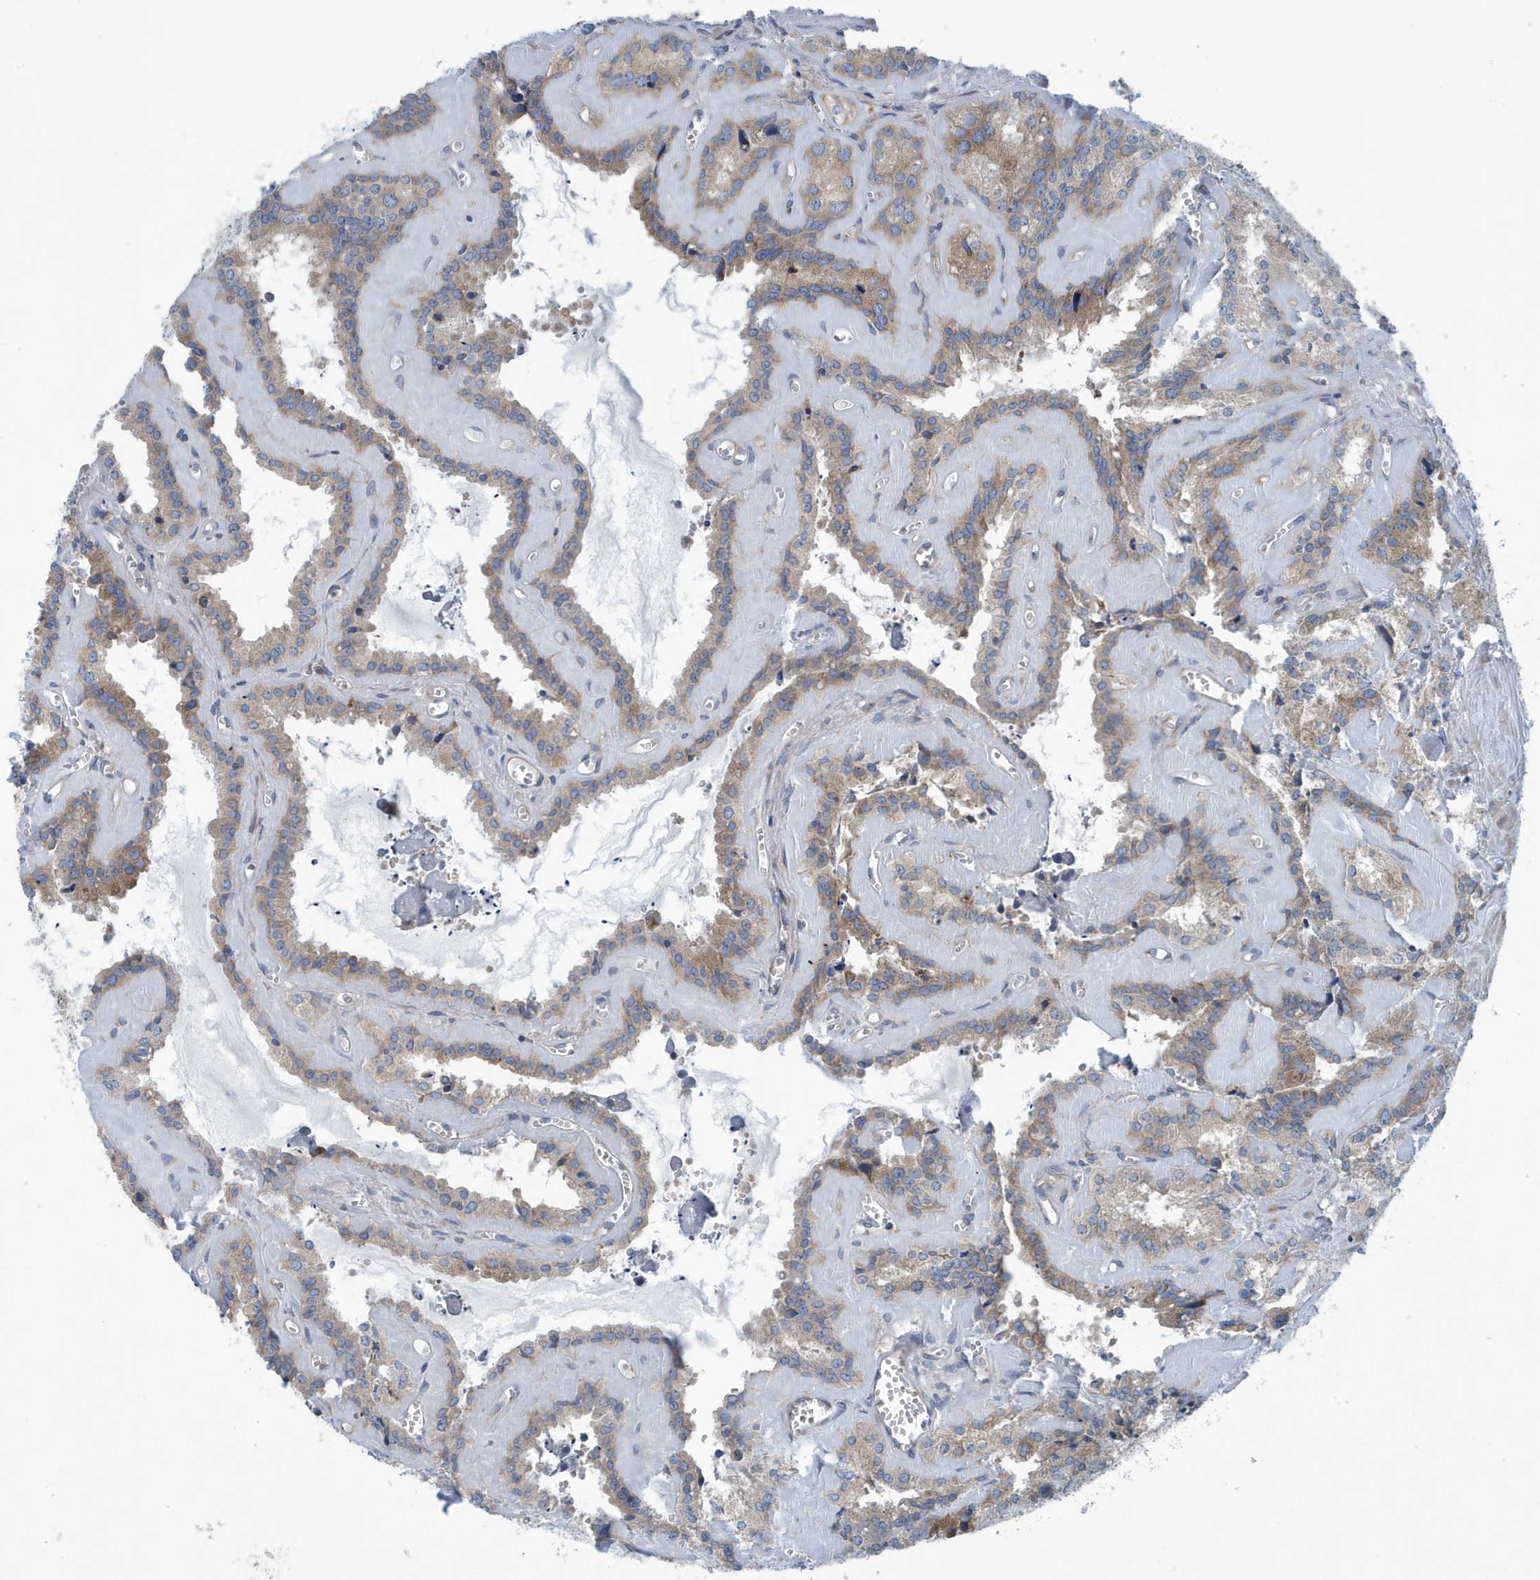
{"staining": {"intensity": "moderate", "quantity": "25%-75%", "location": "cytoplasmic/membranous"}, "tissue": "seminal vesicle", "cell_type": "Glandular cells", "image_type": "normal", "snomed": [{"axis": "morphology", "description": "Normal tissue, NOS"}, {"axis": "topography", "description": "Prostate"}, {"axis": "topography", "description": "Seminal veicle"}], "caption": "Human seminal vesicle stained with a brown dye shows moderate cytoplasmic/membranous positive expression in about 25%-75% of glandular cells.", "gene": "PPM1M", "patient": {"sex": "male", "age": 59}}